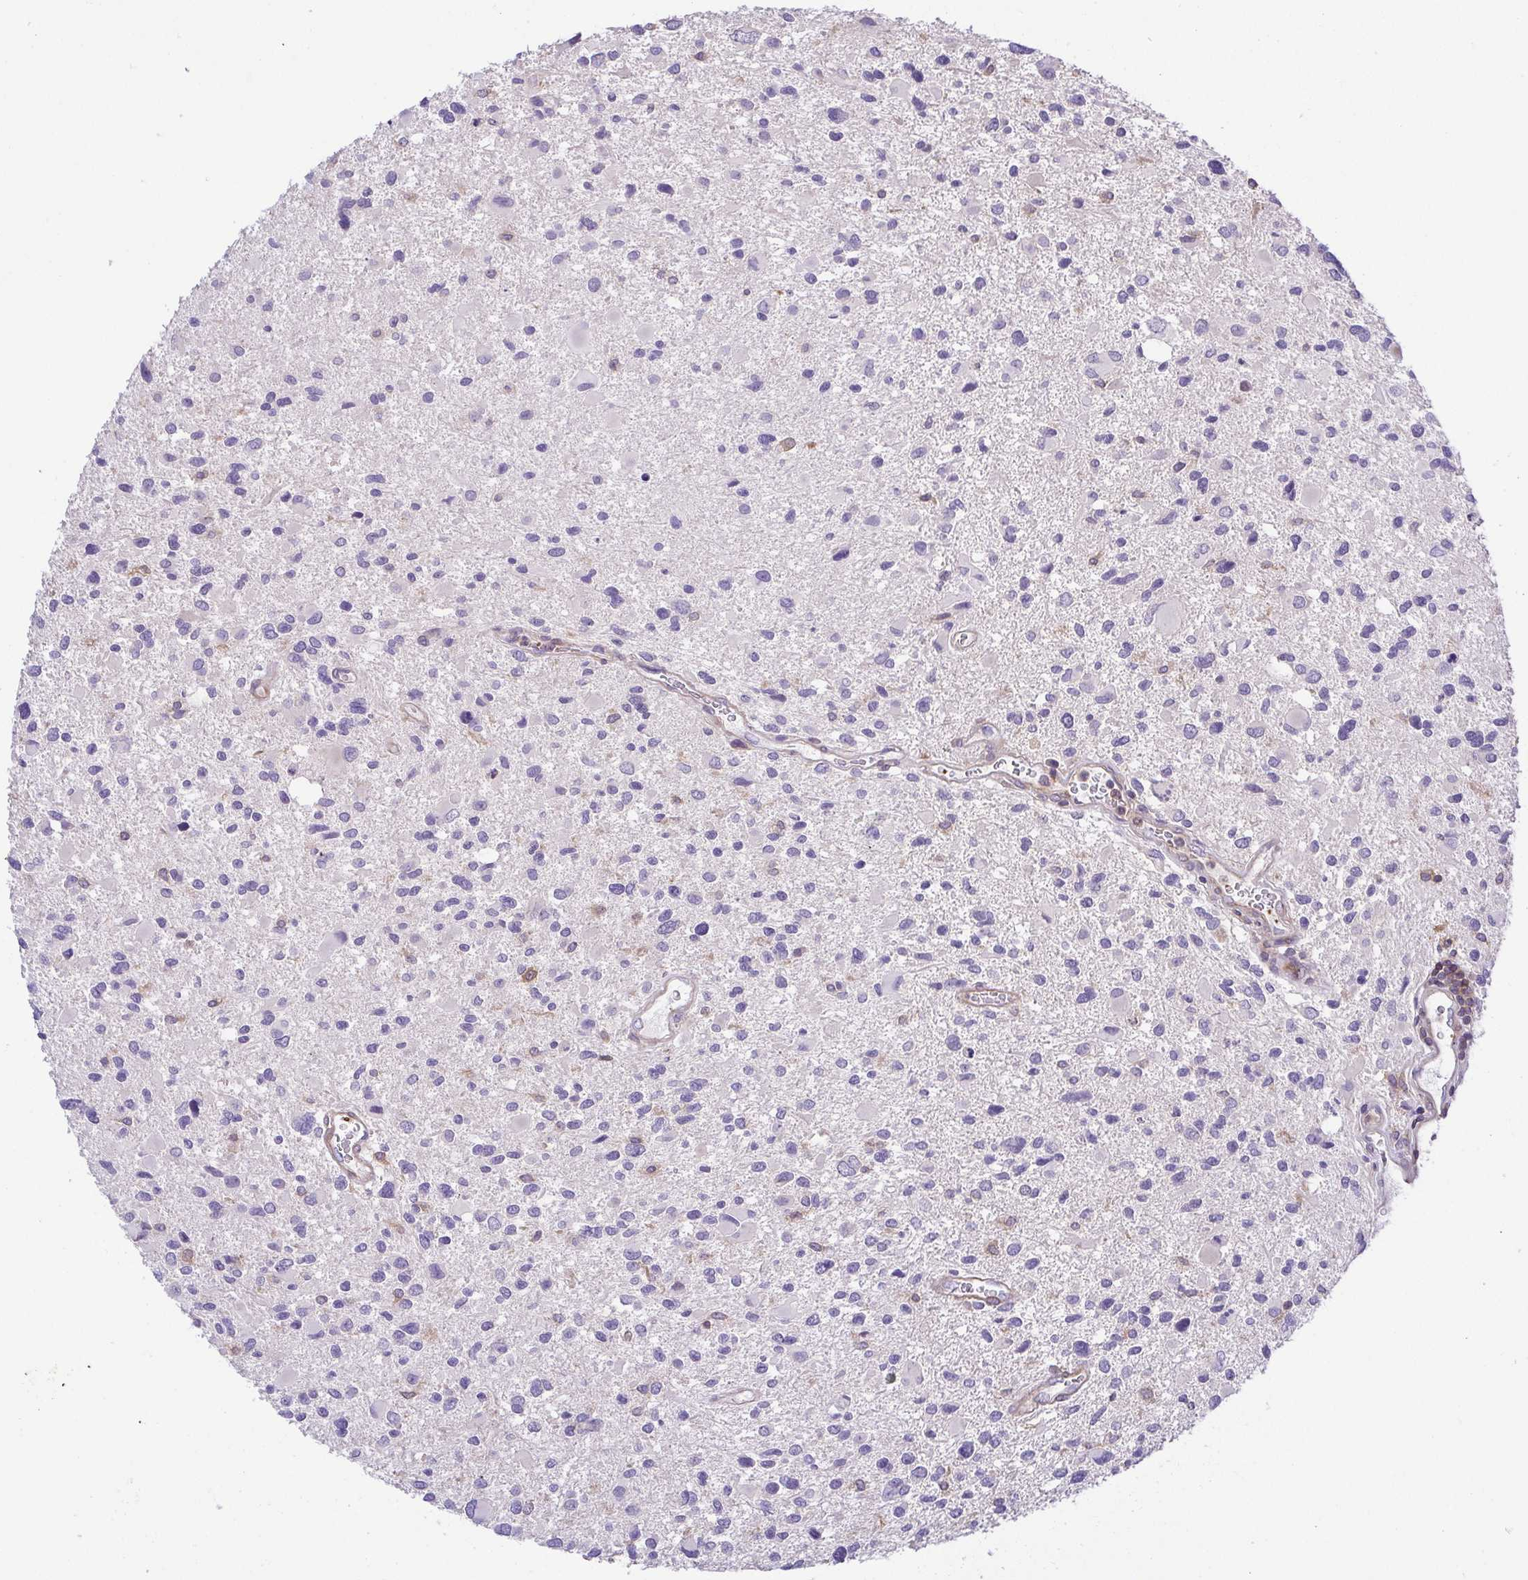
{"staining": {"intensity": "negative", "quantity": "none", "location": "none"}, "tissue": "glioma", "cell_type": "Tumor cells", "image_type": "cancer", "snomed": [{"axis": "morphology", "description": "Glioma, malignant, Low grade"}, {"axis": "topography", "description": "Brain"}], "caption": "A high-resolution image shows immunohistochemistry staining of malignant low-grade glioma, which displays no significant positivity in tumor cells.", "gene": "PRR14L", "patient": {"sex": "female", "age": 32}}